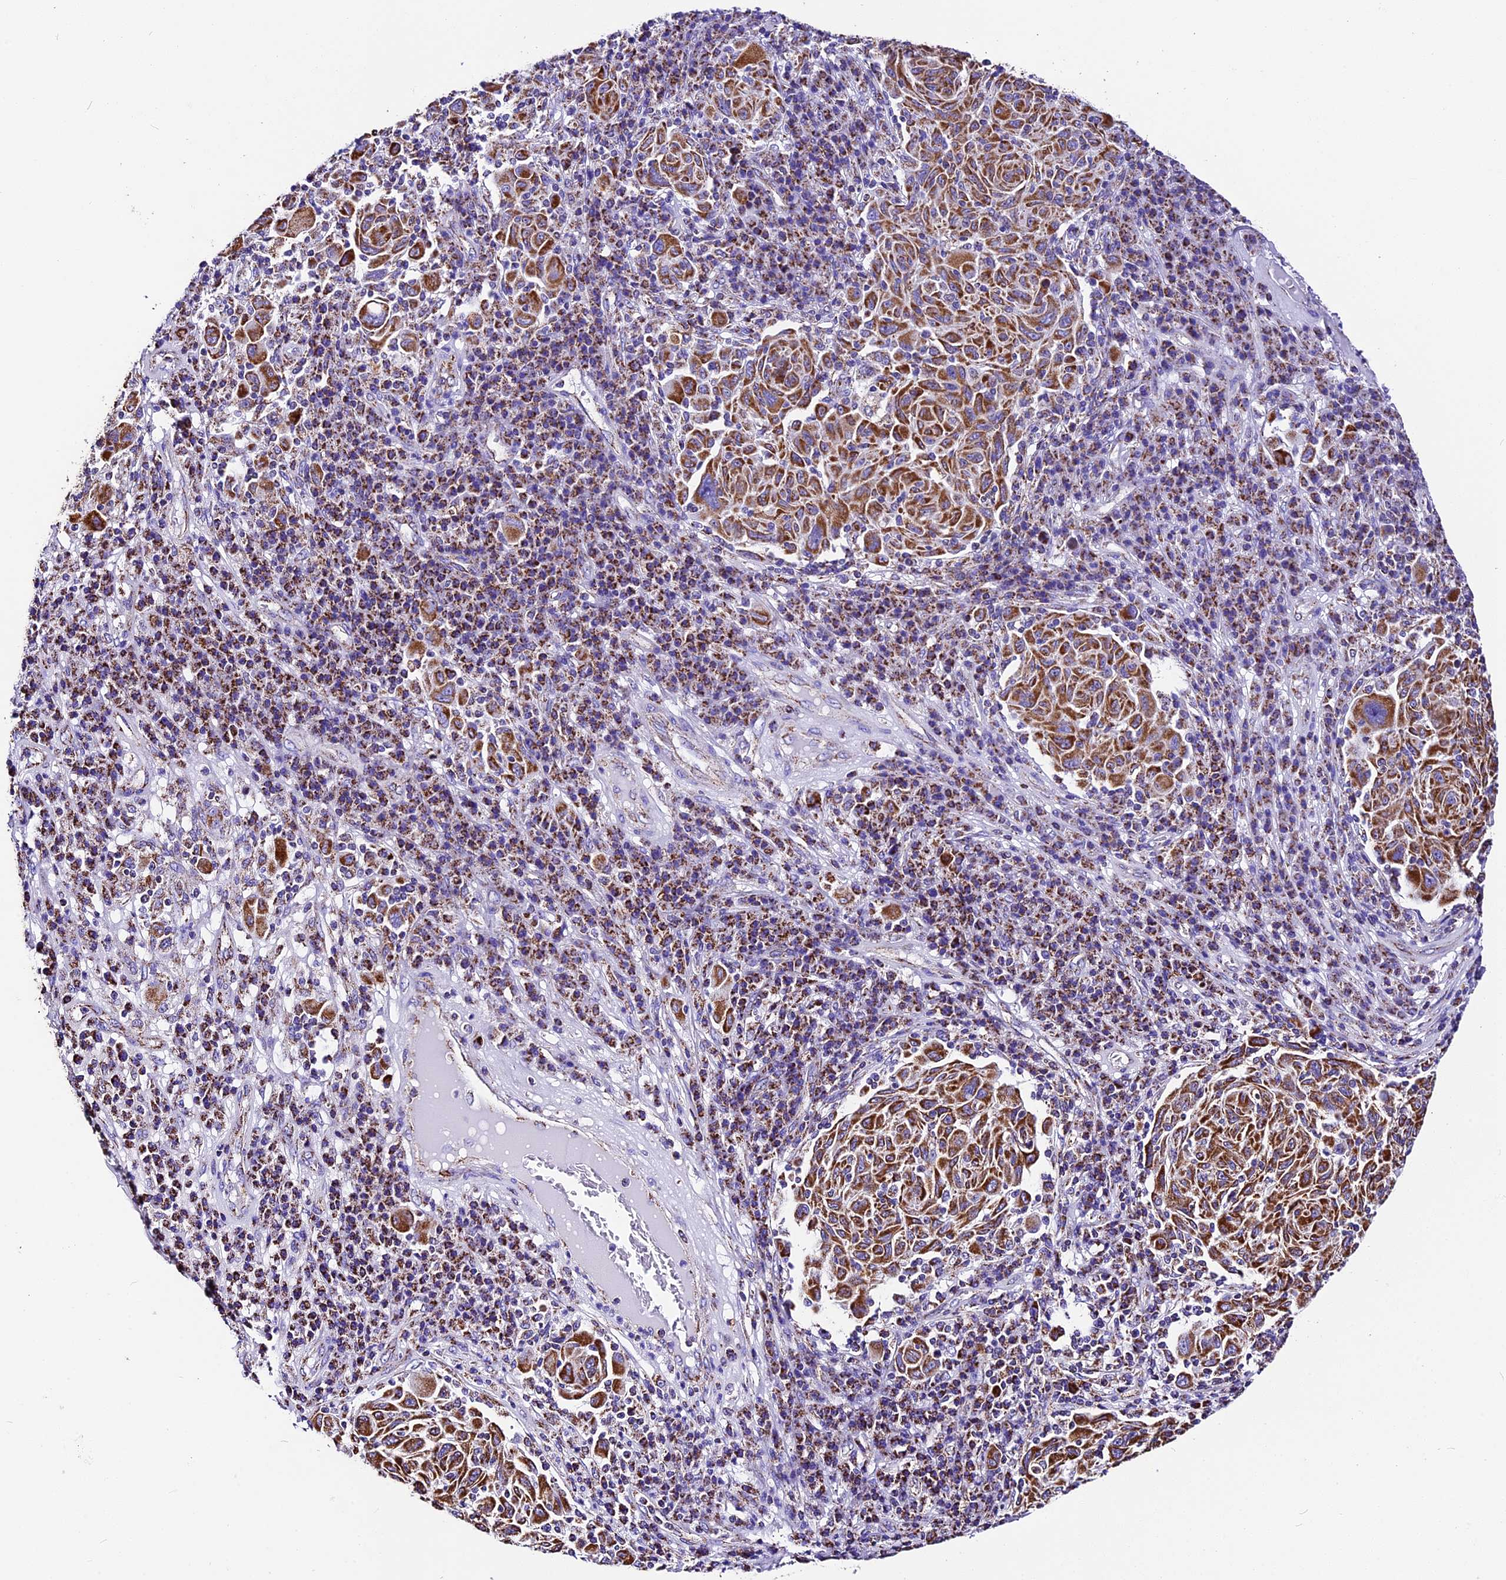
{"staining": {"intensity": "strong", "quantity": ">75%", "location": "cytoplasmic/membranous"}, "tissue": "melanoma", "cell_type": "Tumor cells", "image_type": "cancer", "snomed": [{"axis": "morphology", "description": "Malignant melanoma, NOS"}, {"axis": "topography", "description": "Skin"}], "caption": "The immunohistochemical stain labels strong cytoplasmic/membranous expression in tumor cells of melanoma tissue.", "gene": "DCAF5", "patient": {"sex": "male", "age": 53}}